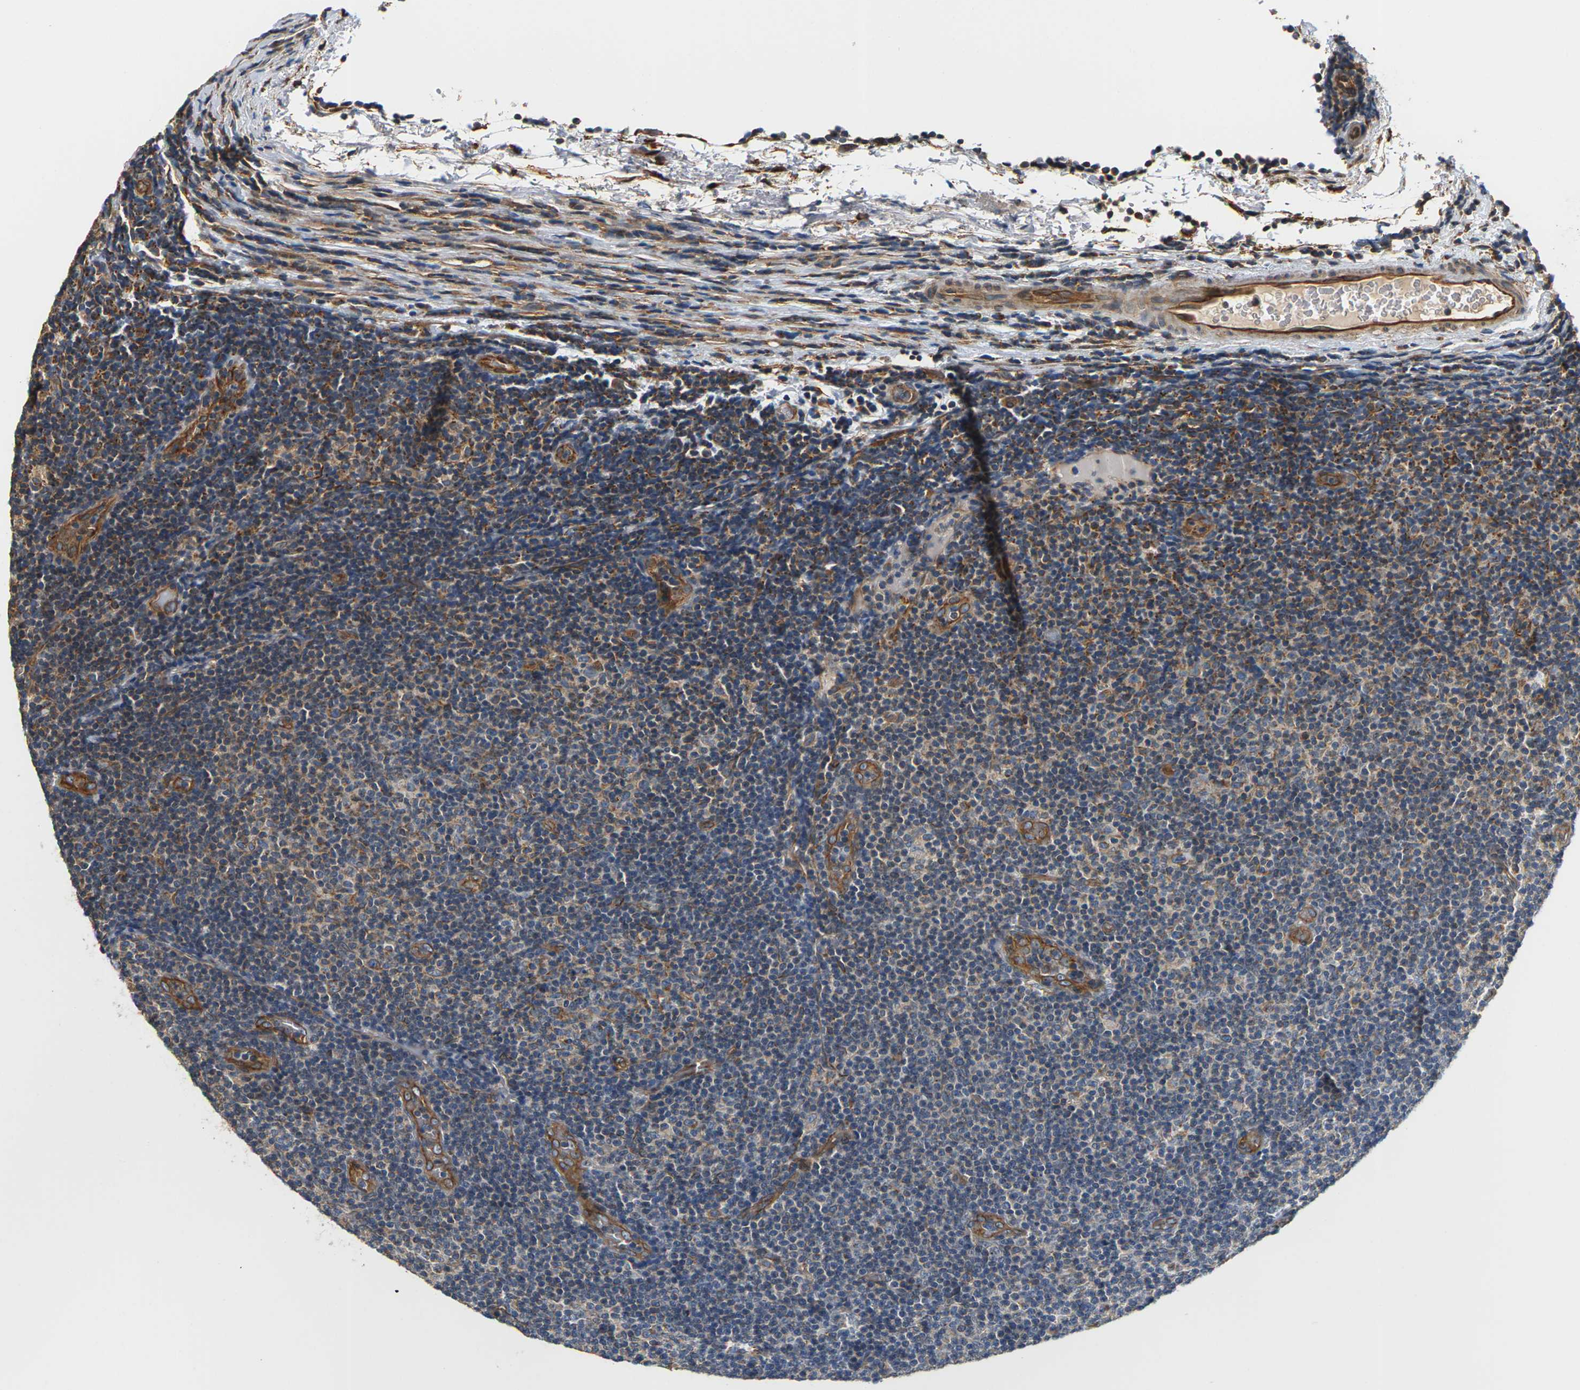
{"staining": {"intensity": "moderate", "quantity": "25%-75%", "location": "cytoplasmic/membranous"}, "tissue": "lymphoma", "cell_type": "Tumor cells", "image_type": "cancer", "snomed": [{"axis": "morphology", "description": "Malignant lymphoma, non-Hodgkin's type, Low grade"}, {"axis": "topography", "description": "Lymph node"}], "caption": "The image reveals immunohistochemical staining of malignant lymphoma, non-Hodgkin's type (low-grade). There is moderate cytoplasmic/membranous positivity is appreciated in approximately 25%-75% of tumor cells. The staining is performed using DAB (3,3'-diaminobenzidine) brown chromogen to label protein expression. The nuclei are counter-stained blue using hematoxylin.", "gene": "PCDHB4", "patient": {"sex": "male", "age": 83}}